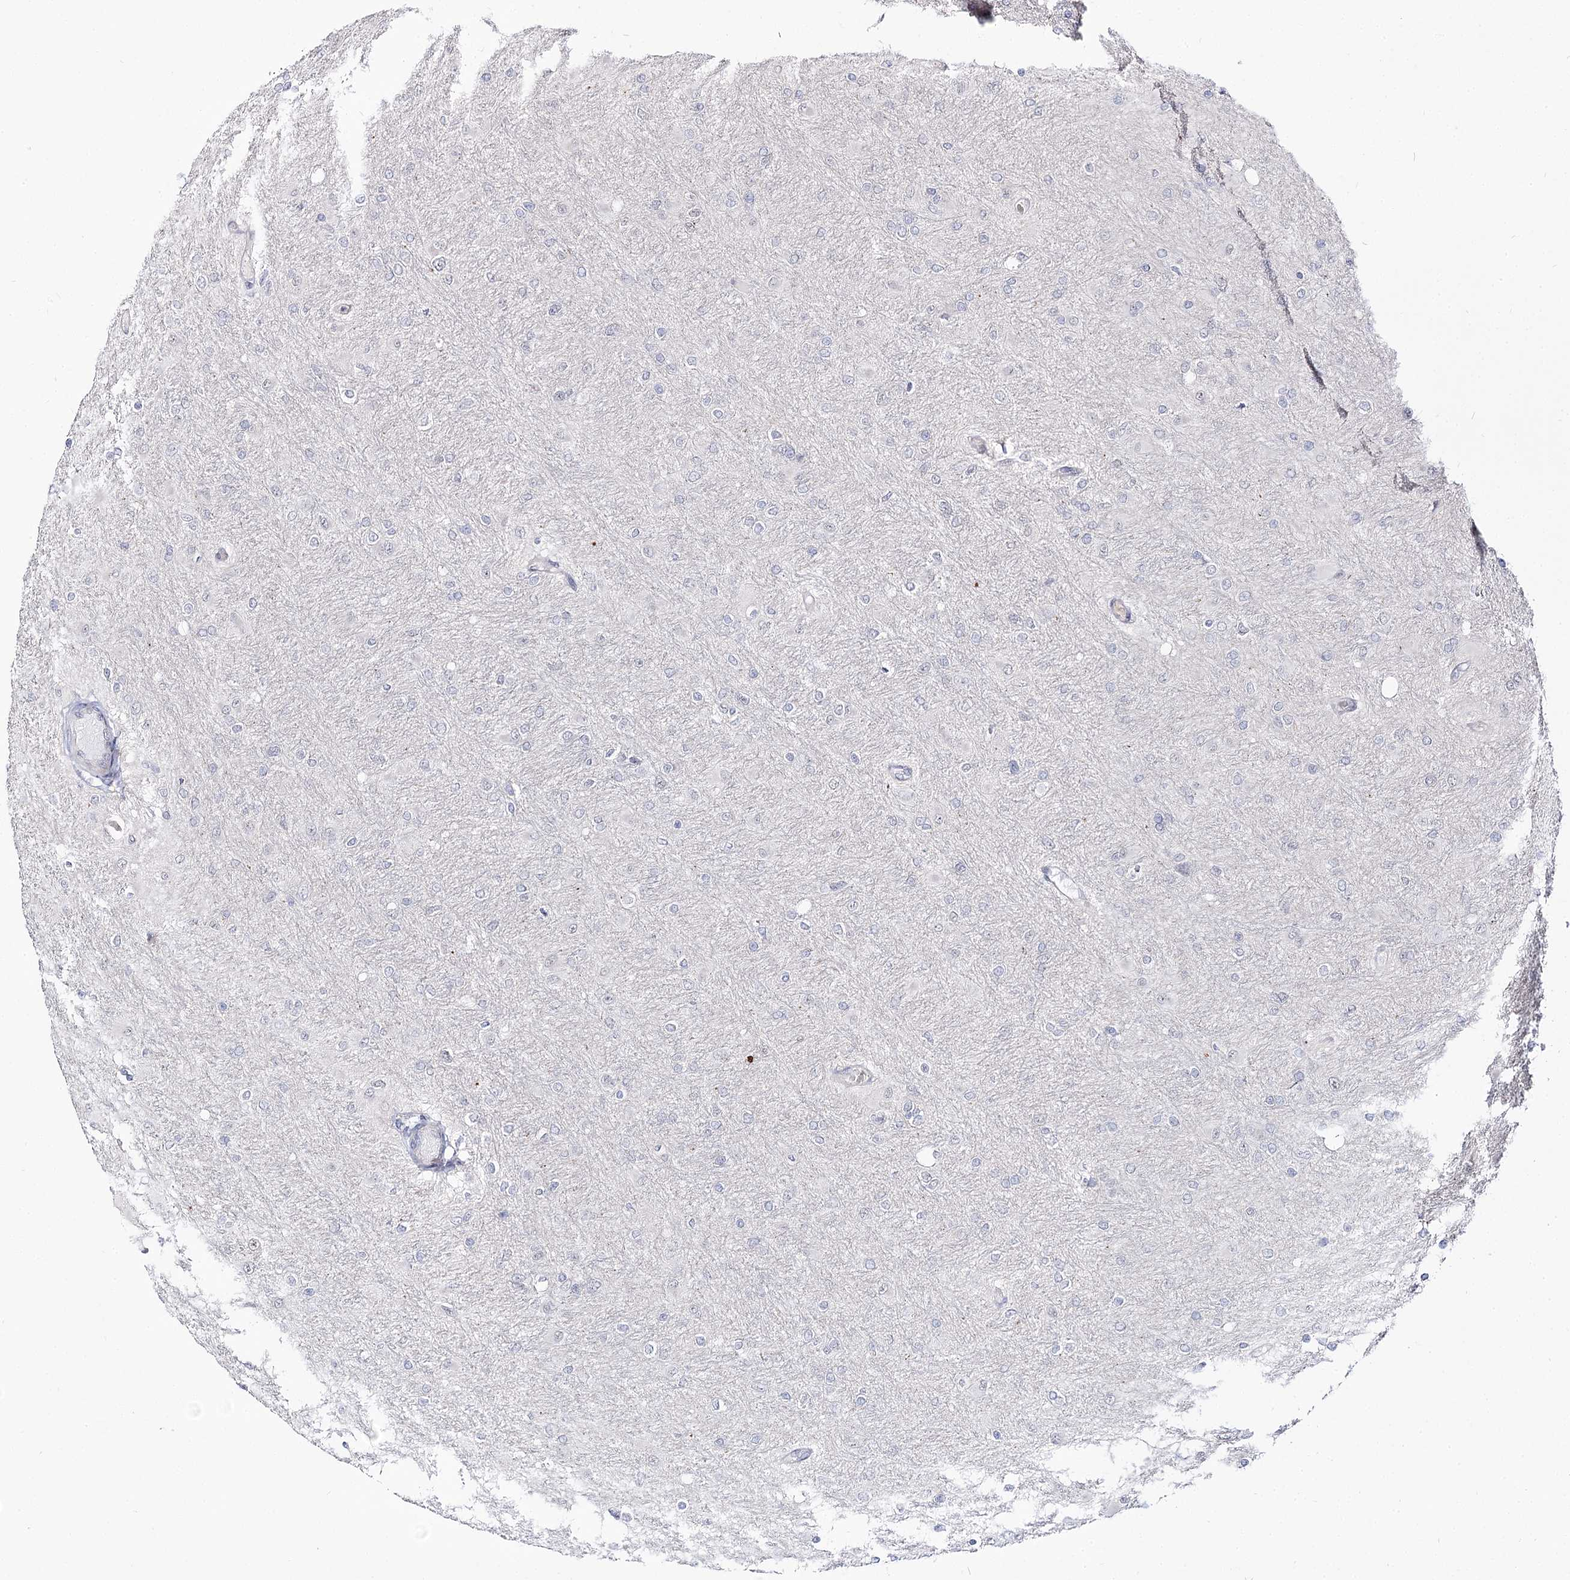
{"staining": {"intensity": "negative", "quantity": "none", "location": "none"}, "tissue": "glioma", "cell_type": "Tumor cells", "image_type": "cancer", "snomed": [{"axis": "morphology", "description": "Glioma, malignant, High grade"}, {"axis": "topography", "description": "Cerebral cortex"}], "caption": "Tumor cells show no significant protein staining in malignant glioma (high-grade).", "gene": "RRP9", "patient": {"sex": "female", "age": 36}}